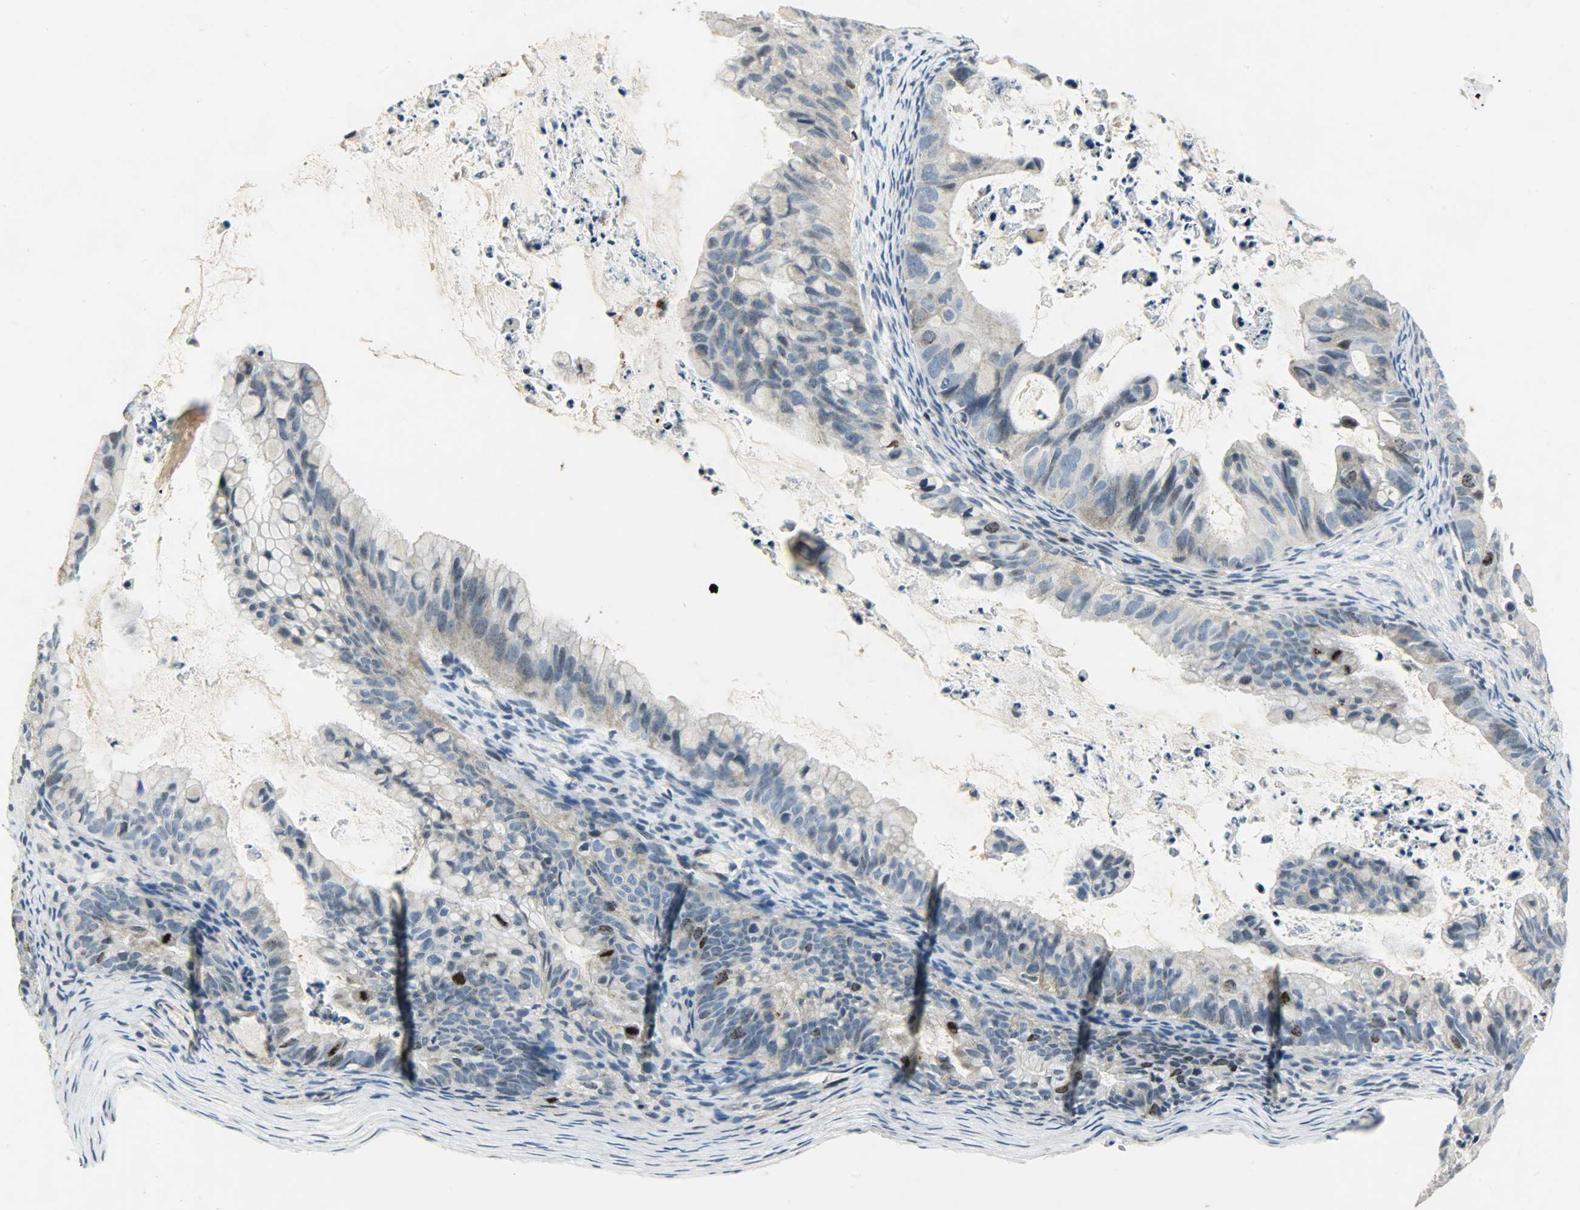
{"staining": {"intensity": "moderate", "quantity": "<25%", "location": "nuclear"}, "tissue": "ovarian cancer", "cell_type": "Tumor cells", "image_type": "cancer", "snomed": [{"axis": "morphology", "description": "Cystadenocarcinoma, mucinous, NOS"}, {"axis": "topography", "description": "Ovary"}], "caption": "Ovarian cancer tissue shows moderate nuclear positivity in about <25% of tumor cells", "gene": "AURKB", "patient": {"sex": "female", "age": 36}}